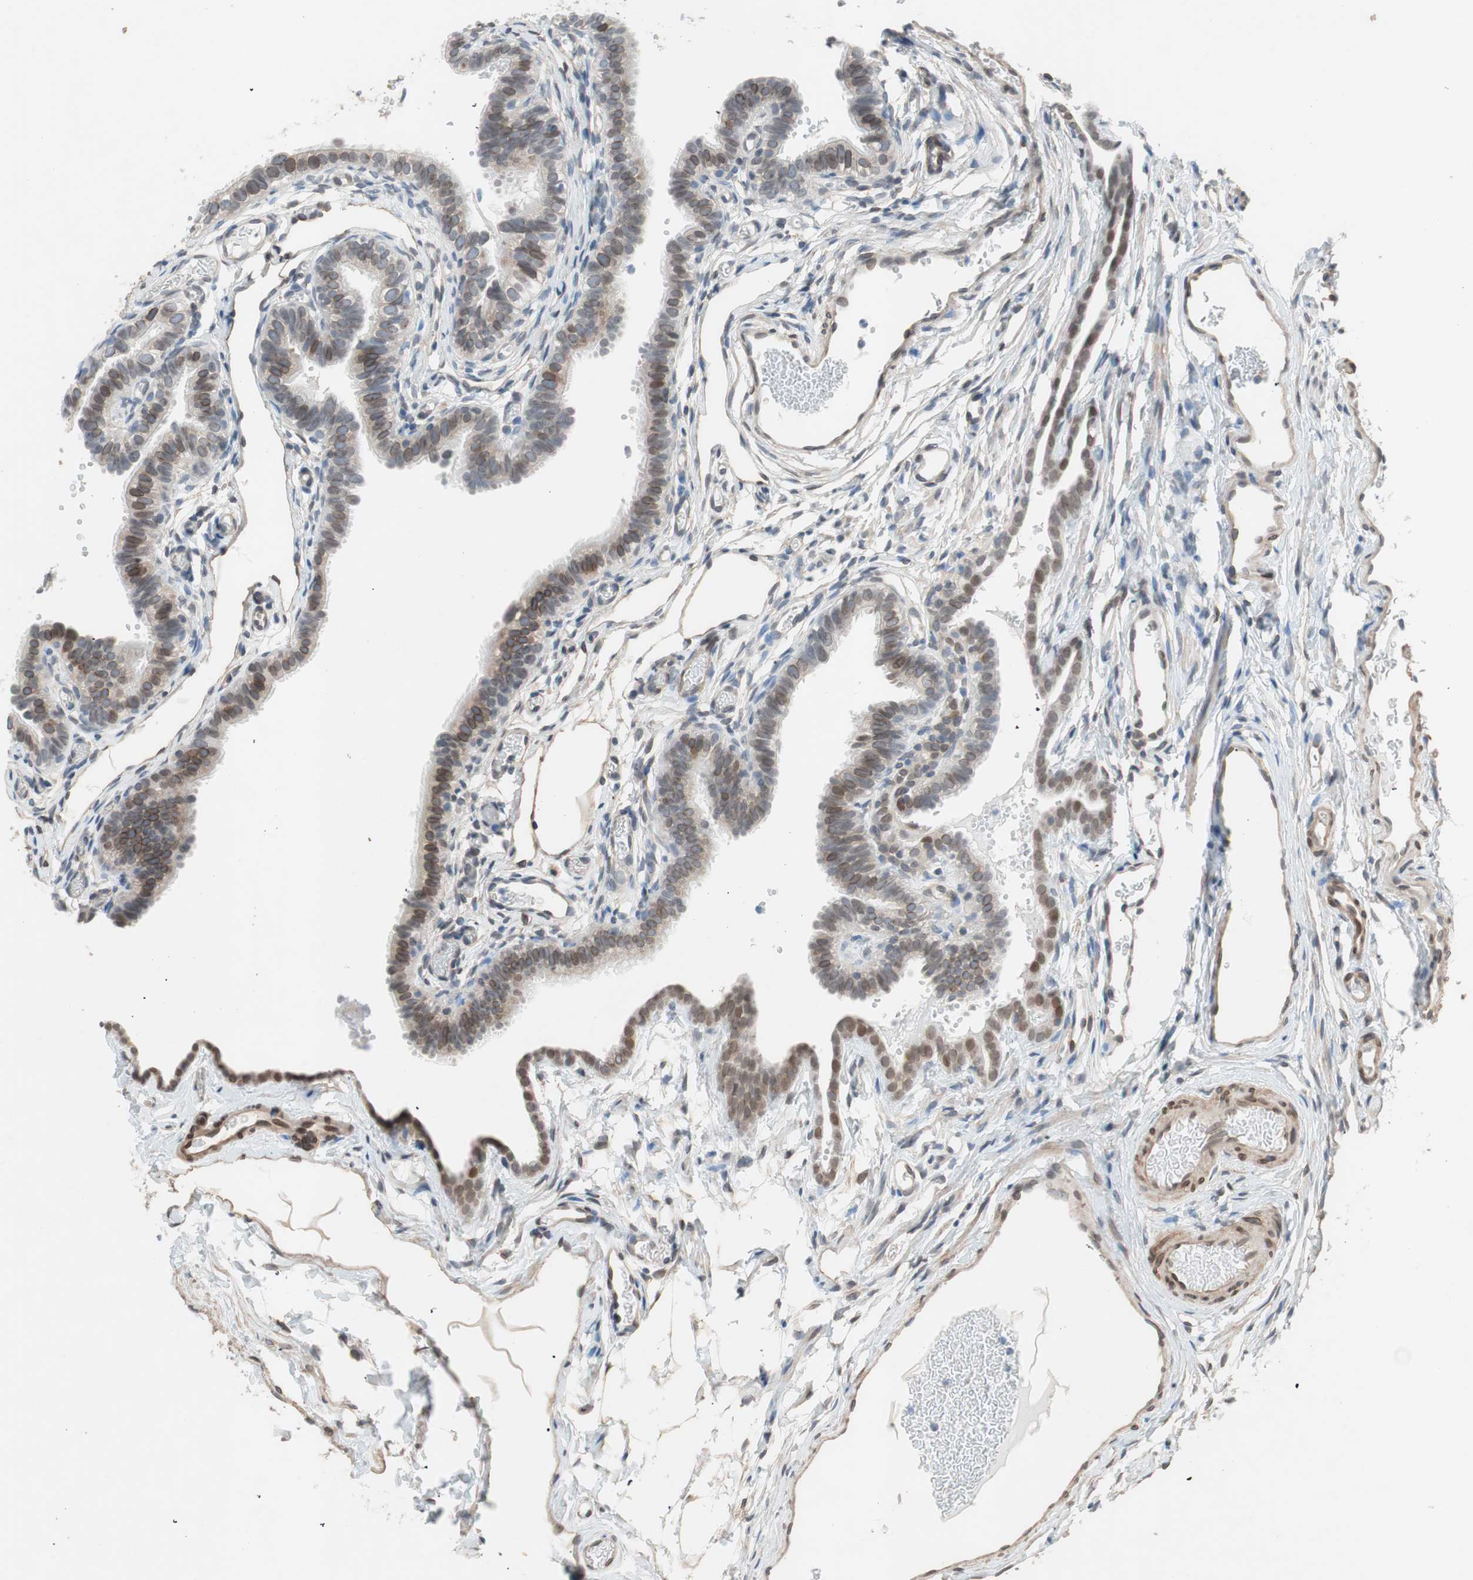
{"staining": {"intensity": "moderate", "quantity": "25%-75%", "location": "cytoplasmic/membranous,nuclear"}, "tissue": "fallopian tube", "cell_type": "Glandular cells", "image_type": "normal", "snomed": [{"axis": "morphology", "description": "Normal tissue, NOS"}, {"axis": "topography", "description": "Fallopian tube"}, {"axis": "topography", "description": "Placenta"}], "caption": "About 25%-75% of glandular cells in unremarkable fallopian tube demonstrate moderate cytoplasmic/membranous,nuclear protein positivity as visualized by brown immunohistochemical staining.", "gene": "ARNT2", "patient": {"sex": "female", "age": 34}}